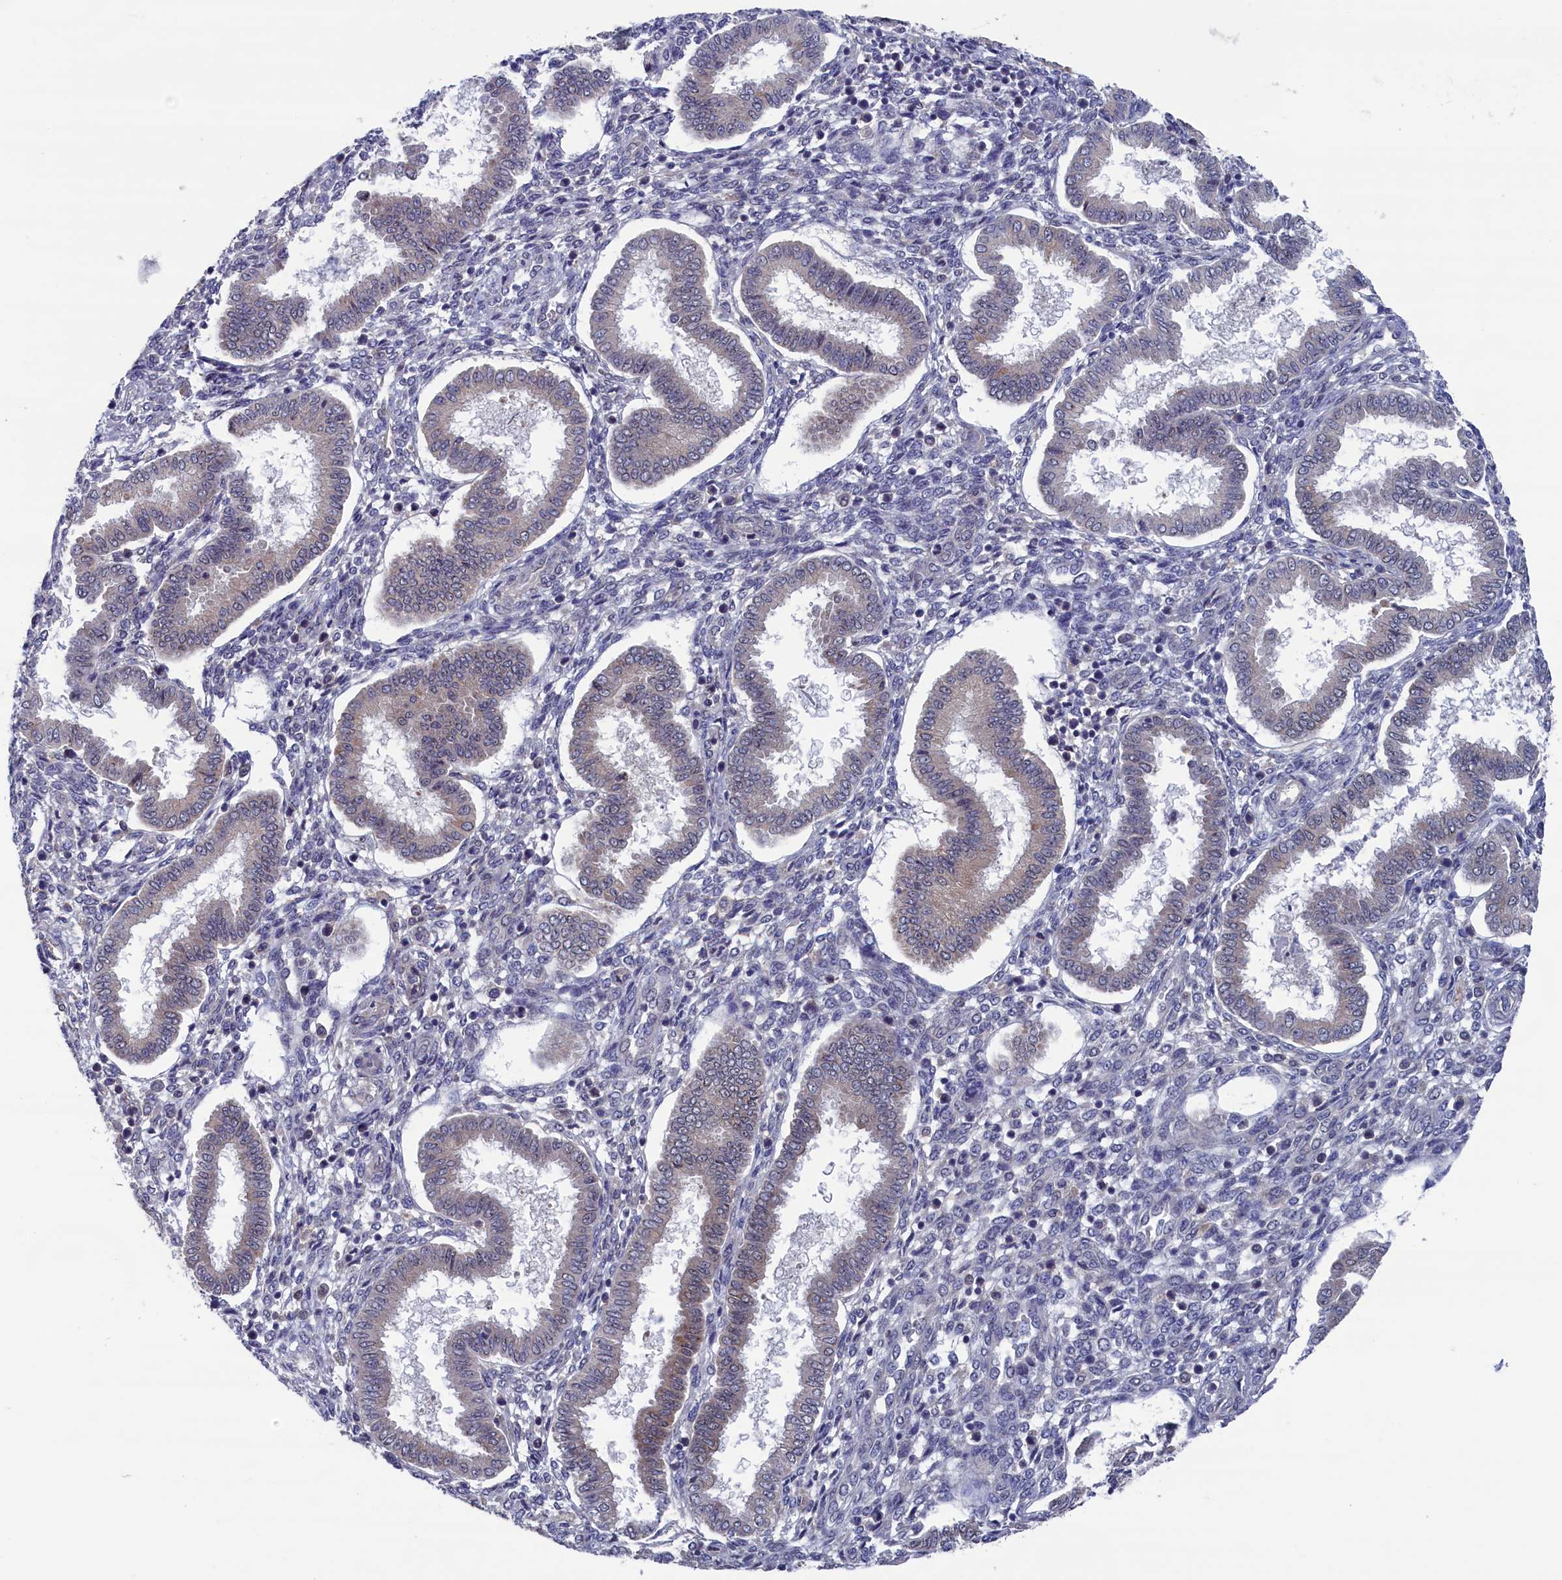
{"staining": {"intensity": "negative", "quantity": "none", "location": "none"}, "tissue": "endometrium", "cell_type": "Cells in endometrial stroma", "image_type": "normal", "snomed": [{"axis": "morphology", "description": "Normal tissue, NOS"}, {"axis": "topography", "description": "Endometrium"}], "caption": "IHC of benign endometrium reveals no expression in cells in endometrial stroma.", "gene": "SPATA13", "patient": {"sex": "female", "age": 24}}